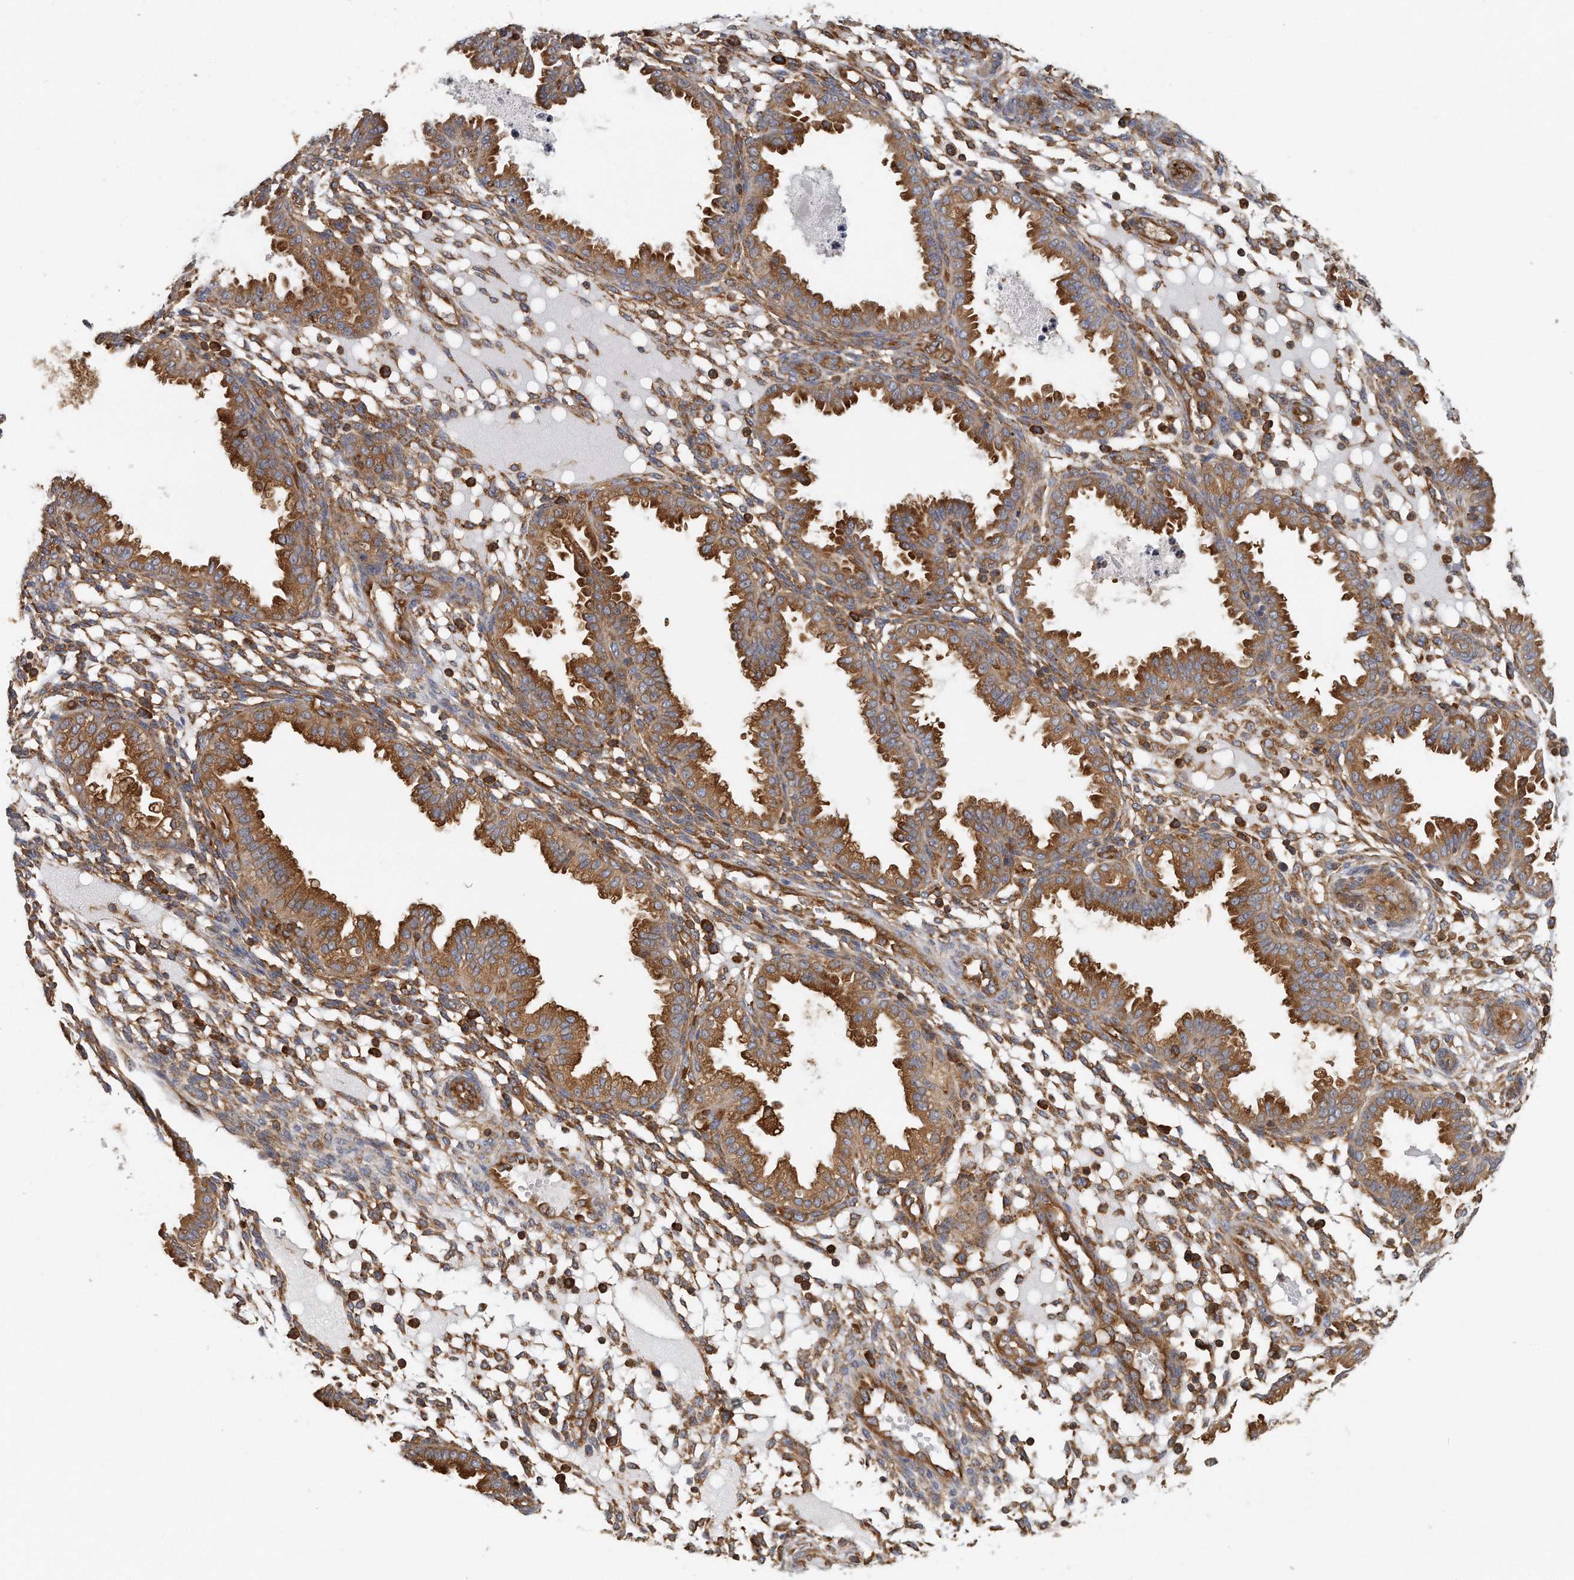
{"staining": {"intensity": "moderate", "quantity": ">75%", "location": "cytoplasmic/membranous"}, "tissue": "endometrium", "cell_type": "Cells in endometrial stroma", "image_type": "normal", "snomed": [{"axis": "morphology", "description": "Normal tissue, NOS"}, {"axis": "topography", "description": "Endometrium"}], "caption": "The immunohistochemical stain labels moderate cytoplasmic/membranous positivity in cells in endometrial stroma of unremarkable endometrium.", "gene": "EIF3I", "patient": {"sex": "female", "age": 33}}